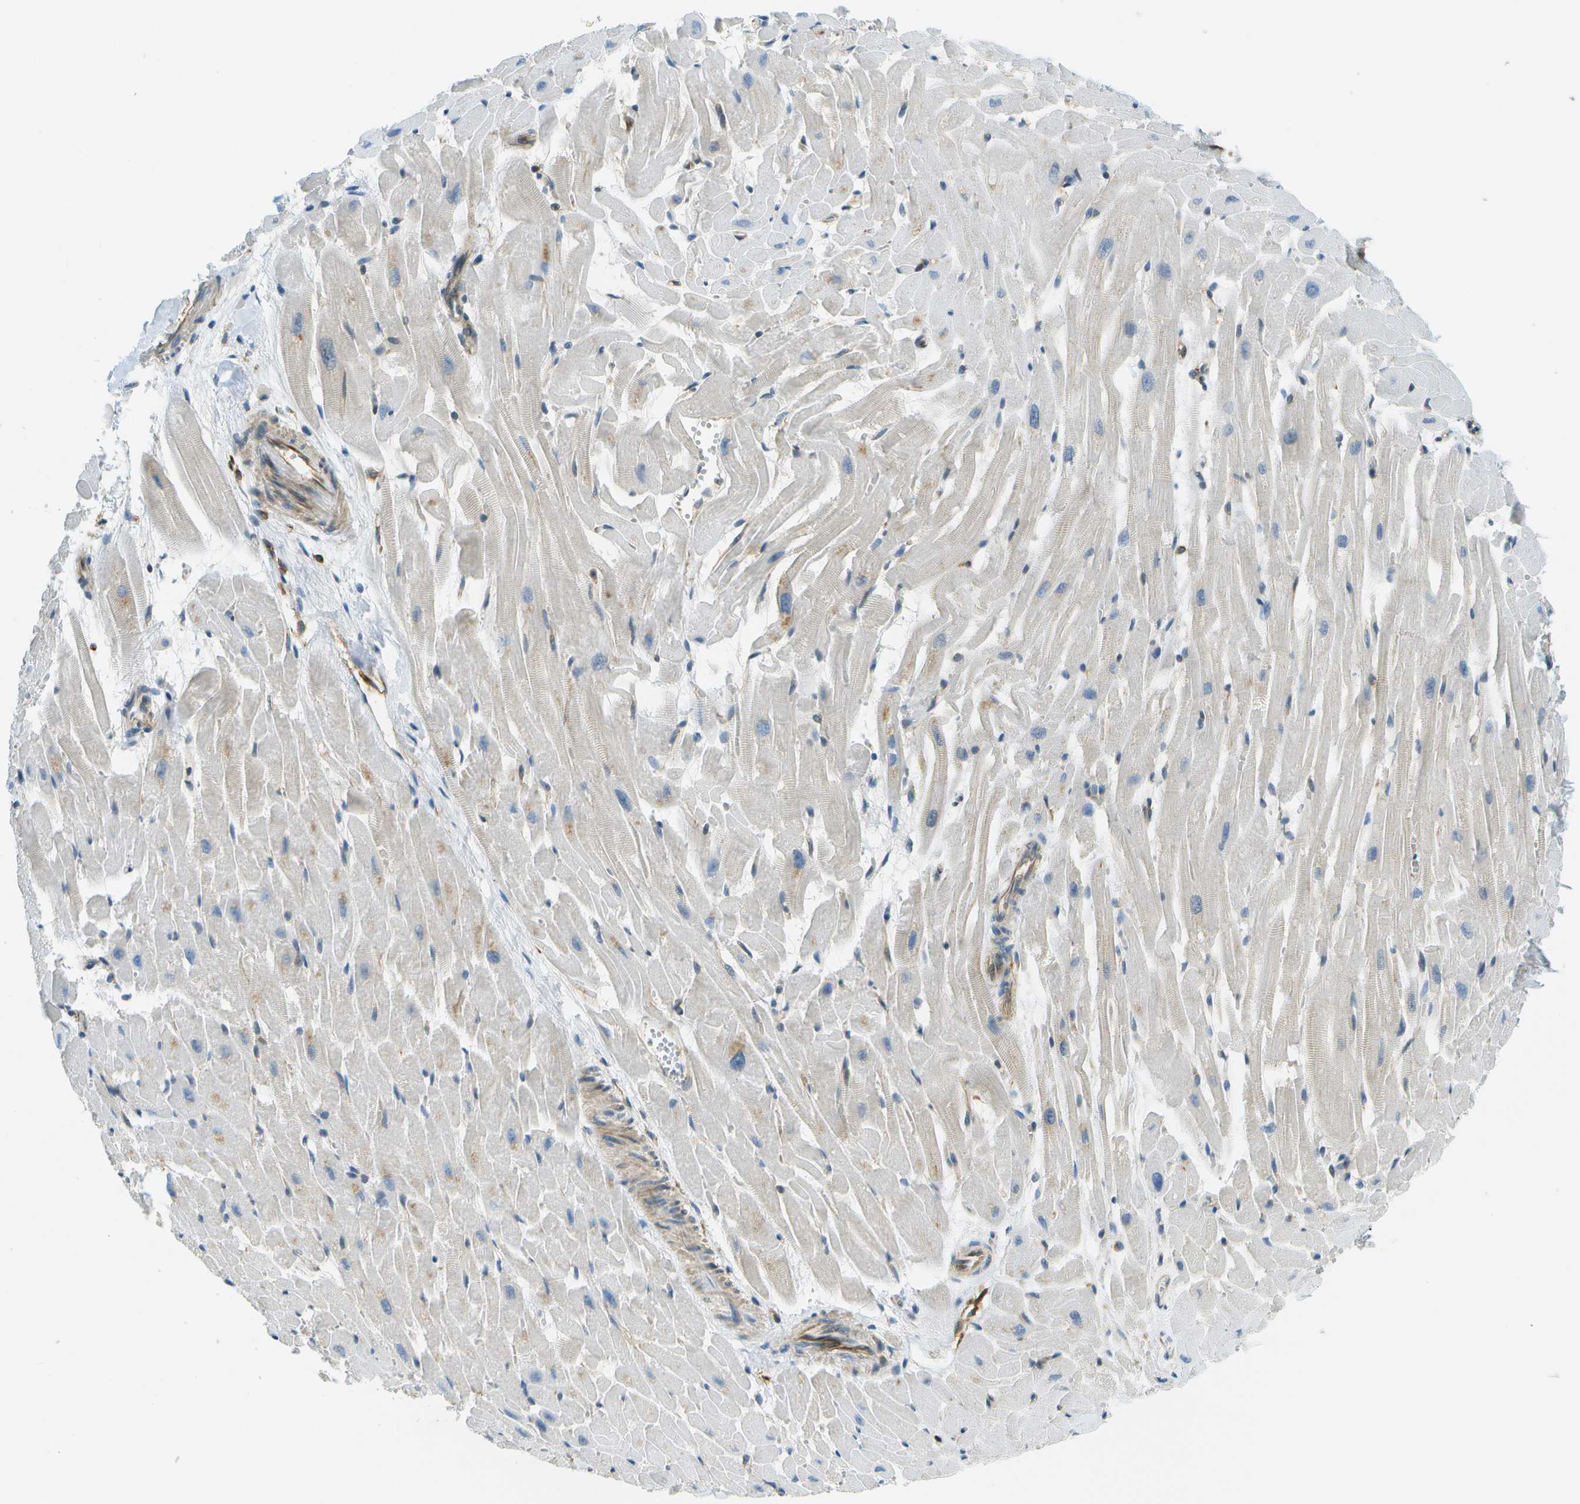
{"staining": {"intensity": "weak", "quantity": "<25%", "location": "cytoplasmic/membranous"}, "tissue": "heart muscle", "cell_type": "Cardiomyocytes", "image_type": "normal", "snomed": [{"axis": "morphology", "description": "Normal tissue, NOS"}, {"axis": "topography", "description": "Heart"}], "caption": "There is no significant positivity in cardiomyocytes of heart muscle. The staining was performed using DAB (3,3'-diaminobenzidine) to visualize the protein expression in brown, while the nuclei were stained in blue with hematoxylin (Magnification: 20x).", "gene": "TMTC1", "patient": {"sex": "female", "age": 19}}